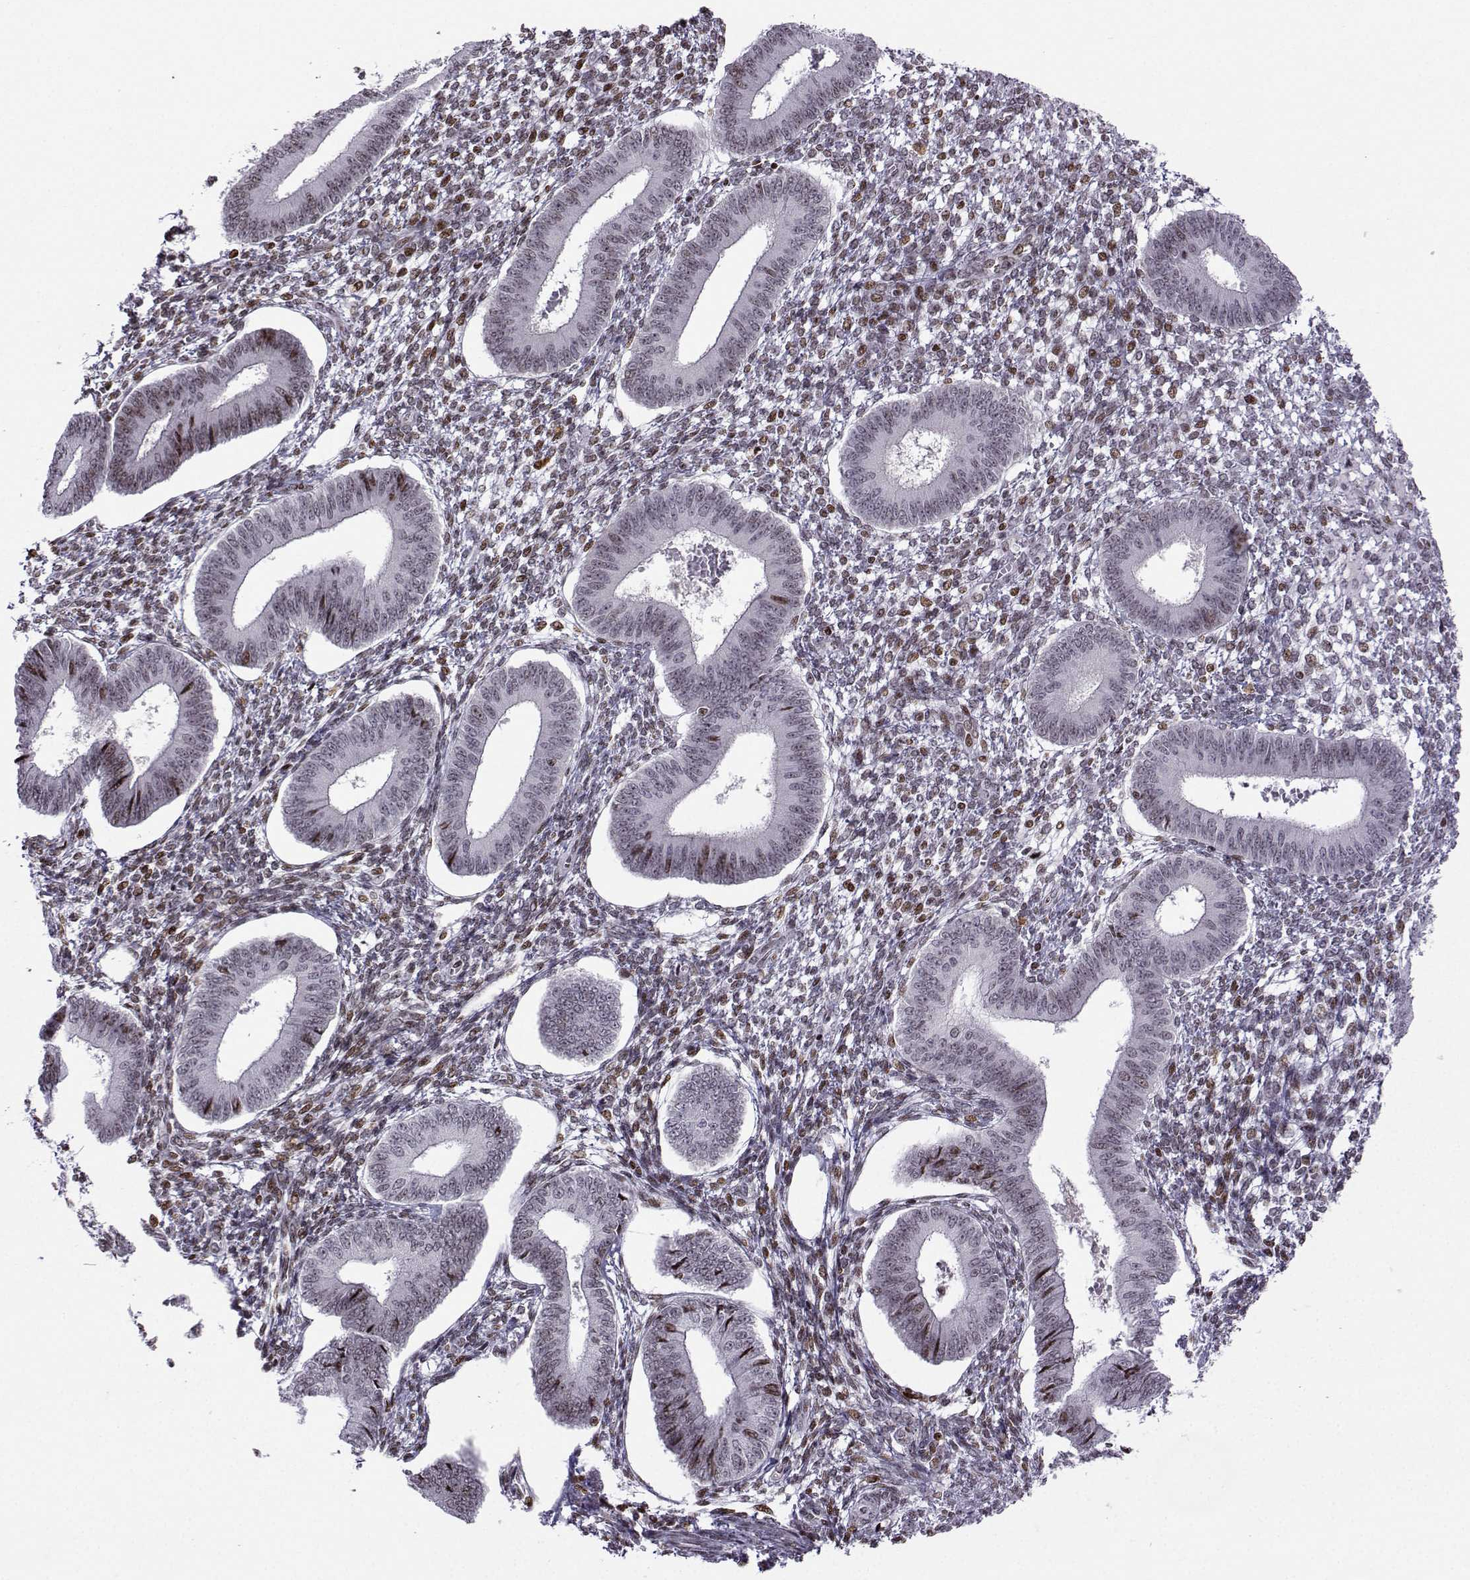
{"staining": {"intensity": "moderate", "quantity": "<25%", "location": "nuclear"}, "tissue": "endometrium", "cell_type": "Cells in endometrial stroma", "image_type": "normal", "snomed": [{"axis": "morphology", "description": "Normal tissue, NOS"}, {"axis": "topography", "description": "Endometrium"}], "caption": "This image shows immunohistochemistry staining of benign endometrium, with low moderate nuclear expression in approximately <25% of cells in endometrial stroma.", "gene": "ZNF19", "patient": {"sex": "female", "age": 42}}